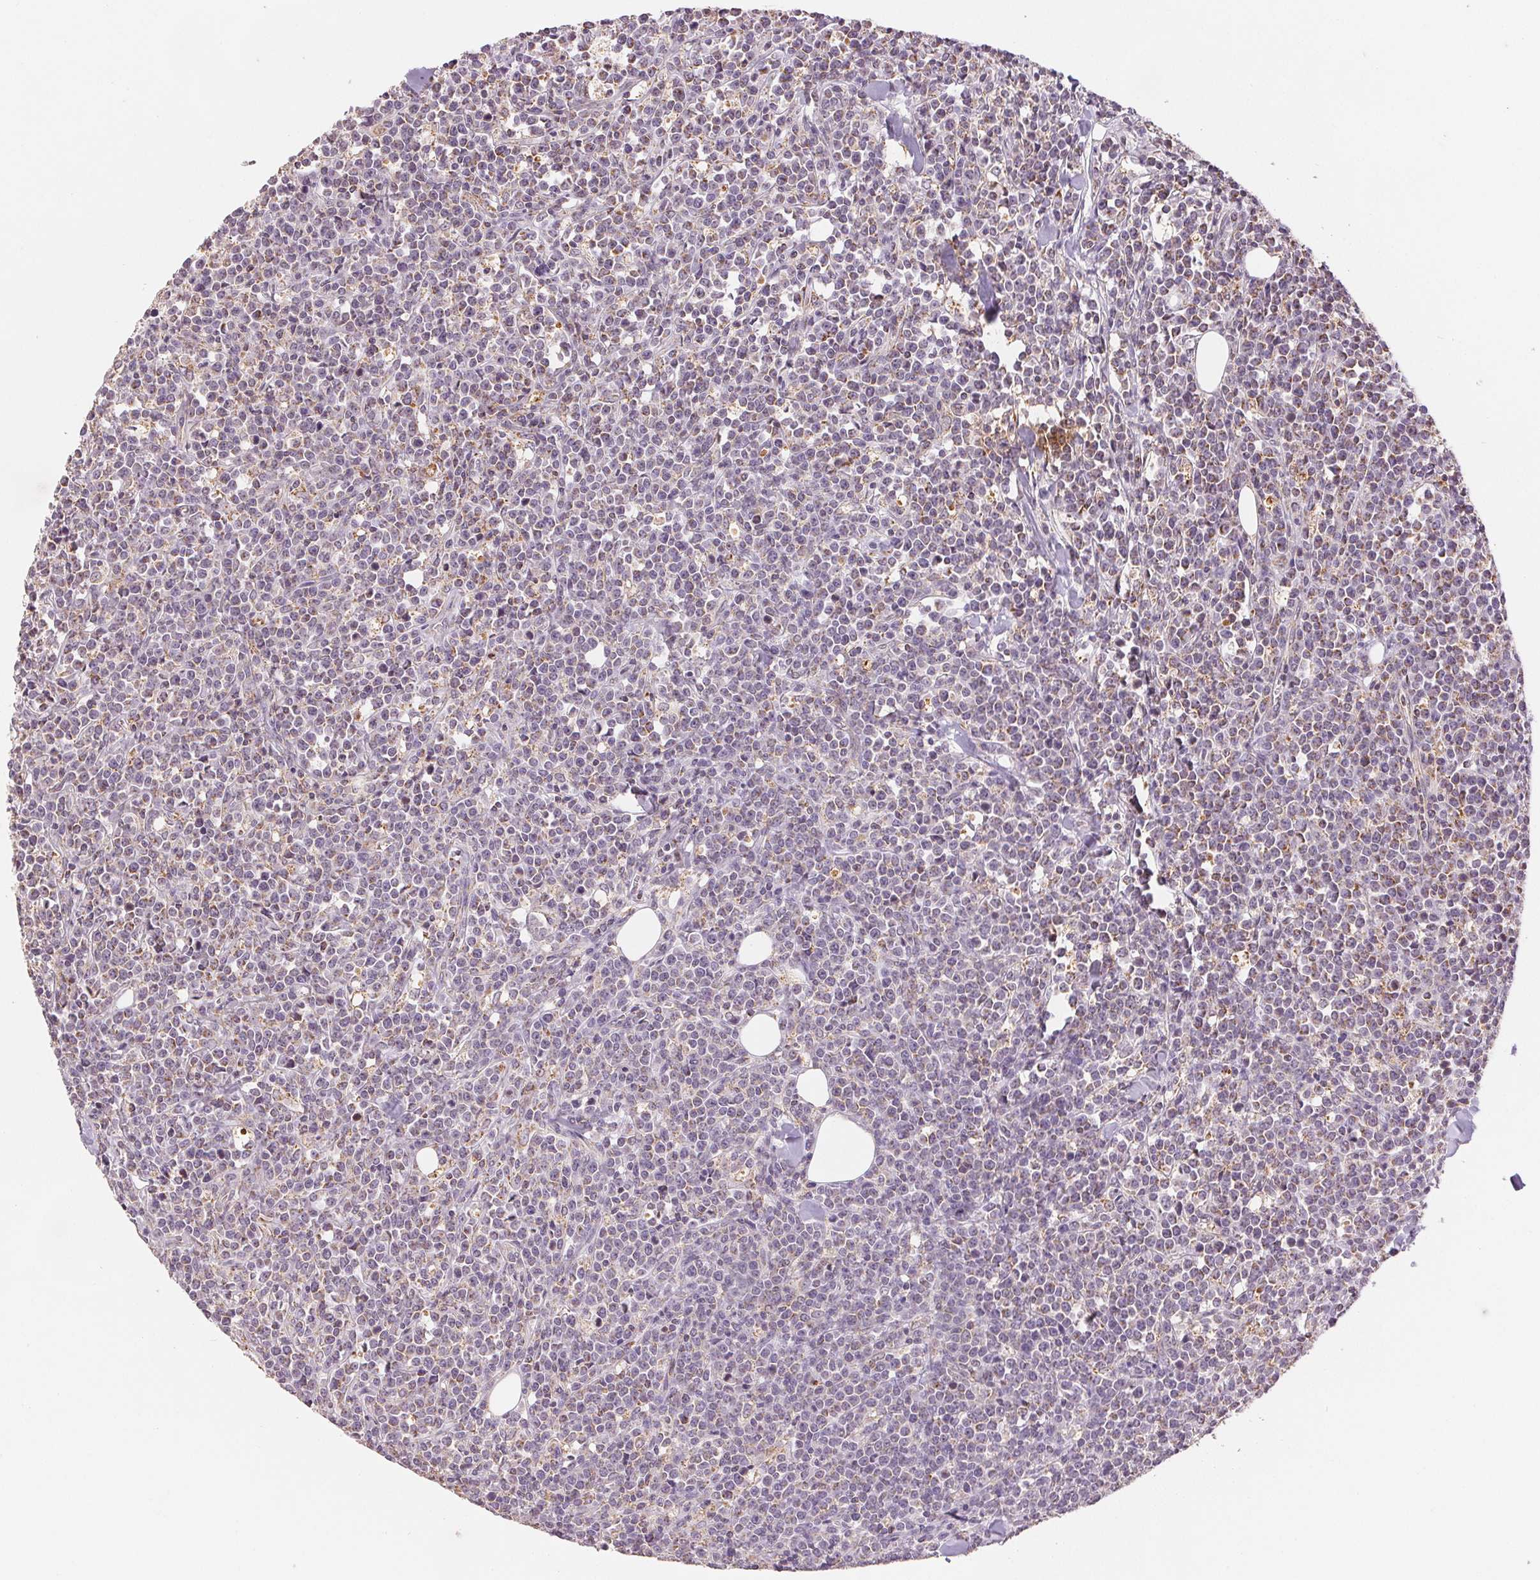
{"staining": {"intensity": "moderate", "quantity": "<25%", "location": "cytoplasmic/membranous"}, "tissue": "lymphoma", "cell_type": "Tumor cells", "image_type": "cancer", "snomed": [{"axis": "morphology", "description": "Malignant lymphoma, non-Hodgkin's type, High grade"}, {"axis": "topography", "description": "Small intestine"}], "caption": "A low amount of moderate cytoplasmic/membranous expression is seen in approximately <25% of tumor cells in lymphoma tissue. The protein of interest is shown in brown color, while the nuclei are stained blue.", "gene": "SDHB", "patient": {"sex": "female", "age": 56}}